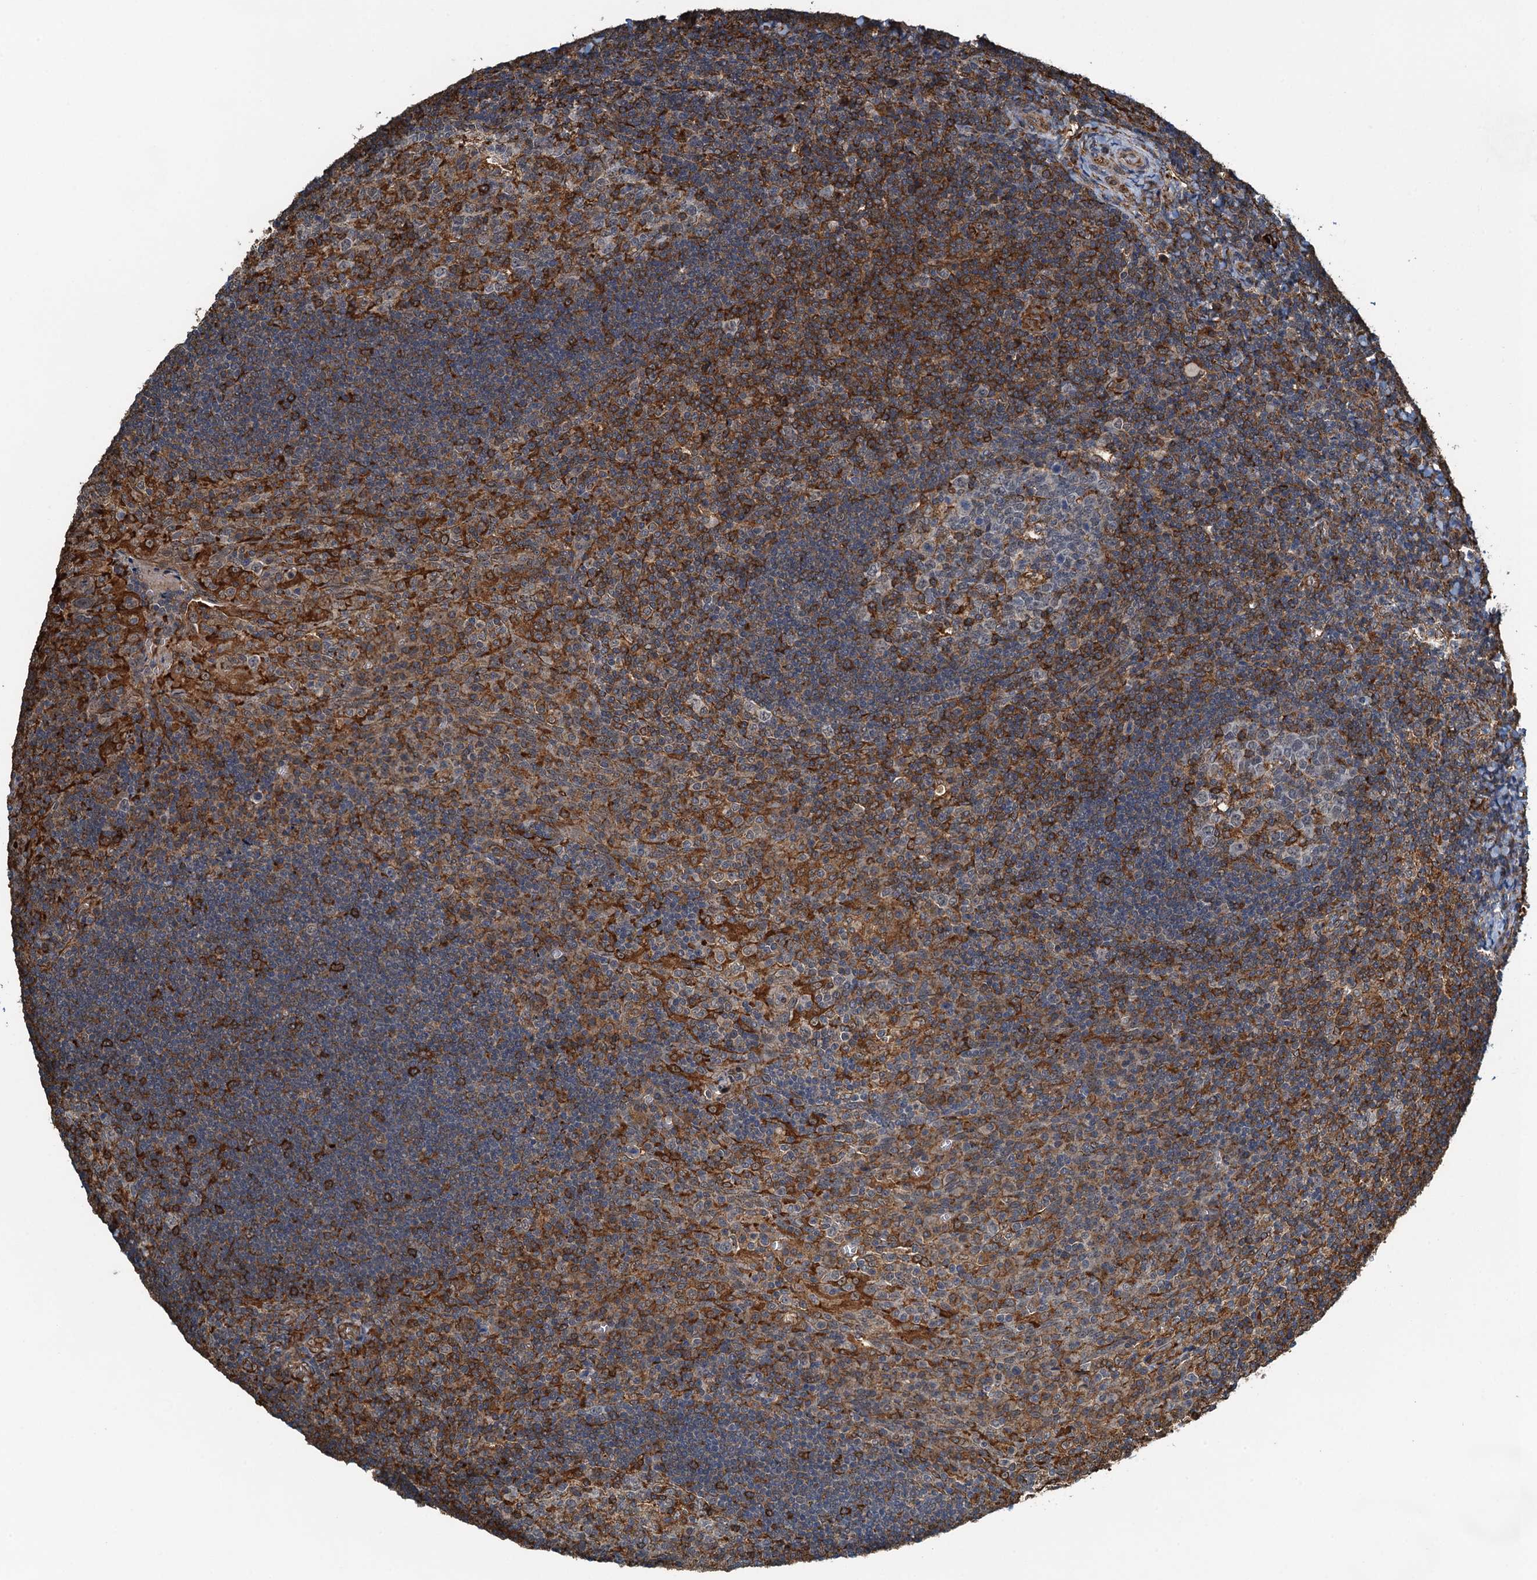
{"staining": {"intensity": "strong", "quantity": "25%-75%", "location": "cytoplasmic/membranous"}, "tissue": "tonsil", "cell_type": "Germinal center cells", "image_type": "normal", "snomed": [{"axis": "morphology", "description": "Normal tissue, NOS"}, {"axis": "topography", "description": "Tonsil"}], "caption": "This micrograph reveals IHC staining of normal human tonsil, with high strong cytoplasmic/membranous positivity in approximately 25%-75% of germinal center cells.", "gene": "WHAMM", "patient": {"sex": "male", "age": 17}}